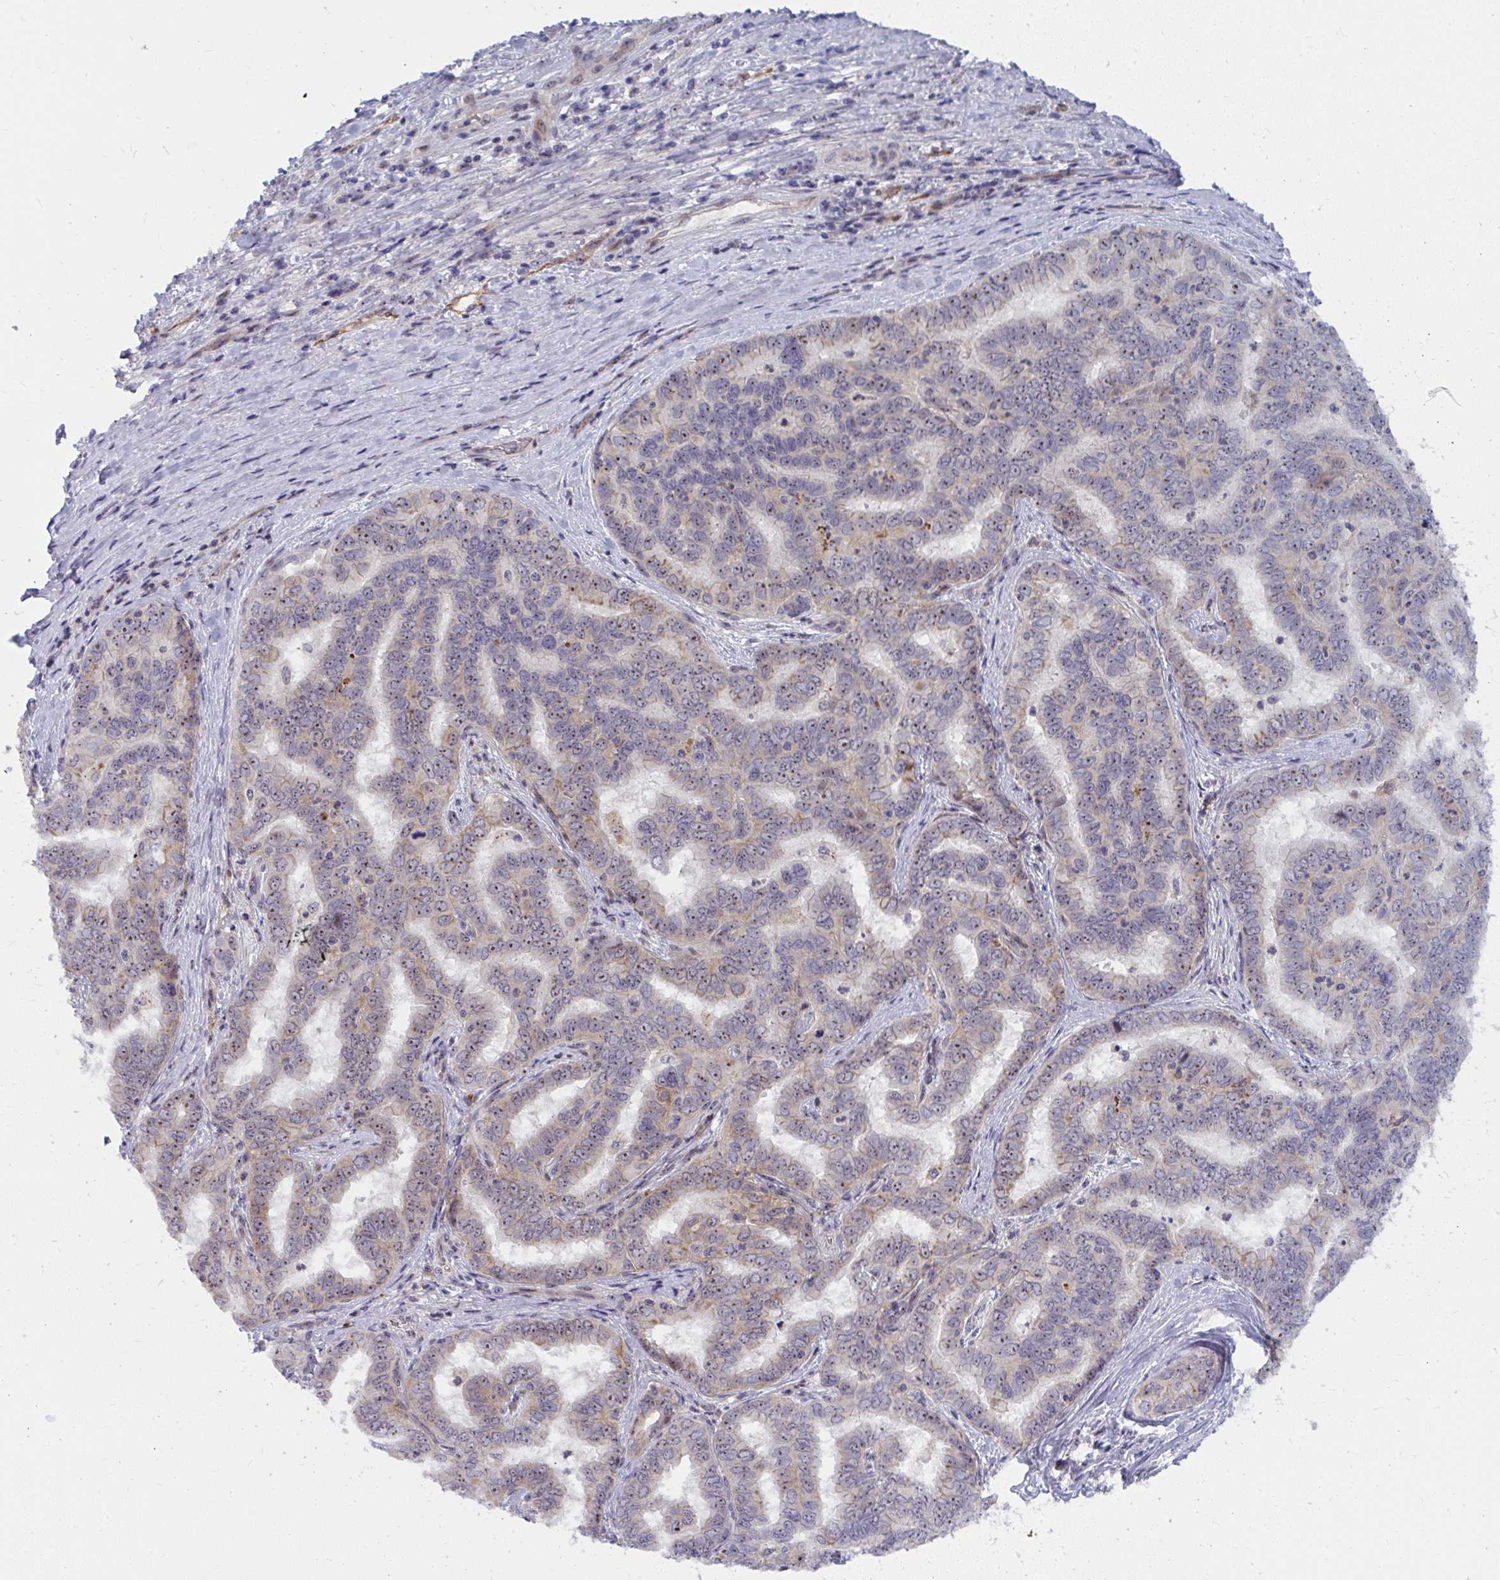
{"staining": {"intensity": "weak", "quantity": "25%-75%", "location": "cytoplasmic/membranous,nuclear"}, "tissue": "liver cancer", "cell_type": "Tumor cells", "image_type": "cancer", "snomed": [{"axis": "morphology", "description": "Cholangiocarcinoma"}, {"axis": "topography", "description": "Liver"}], "caption": "A high-resolution photomicrograph shows IHC staining of liver cancer, which demonstrates weak cytoplasmic/membranous and nuclear staining in approximately 25%-75% of tumor cells. The protein is shown in brown color, while the nuclei are stained blue.", "gene": "MUS81", "patient": {"sex": "female", "age": 64}}